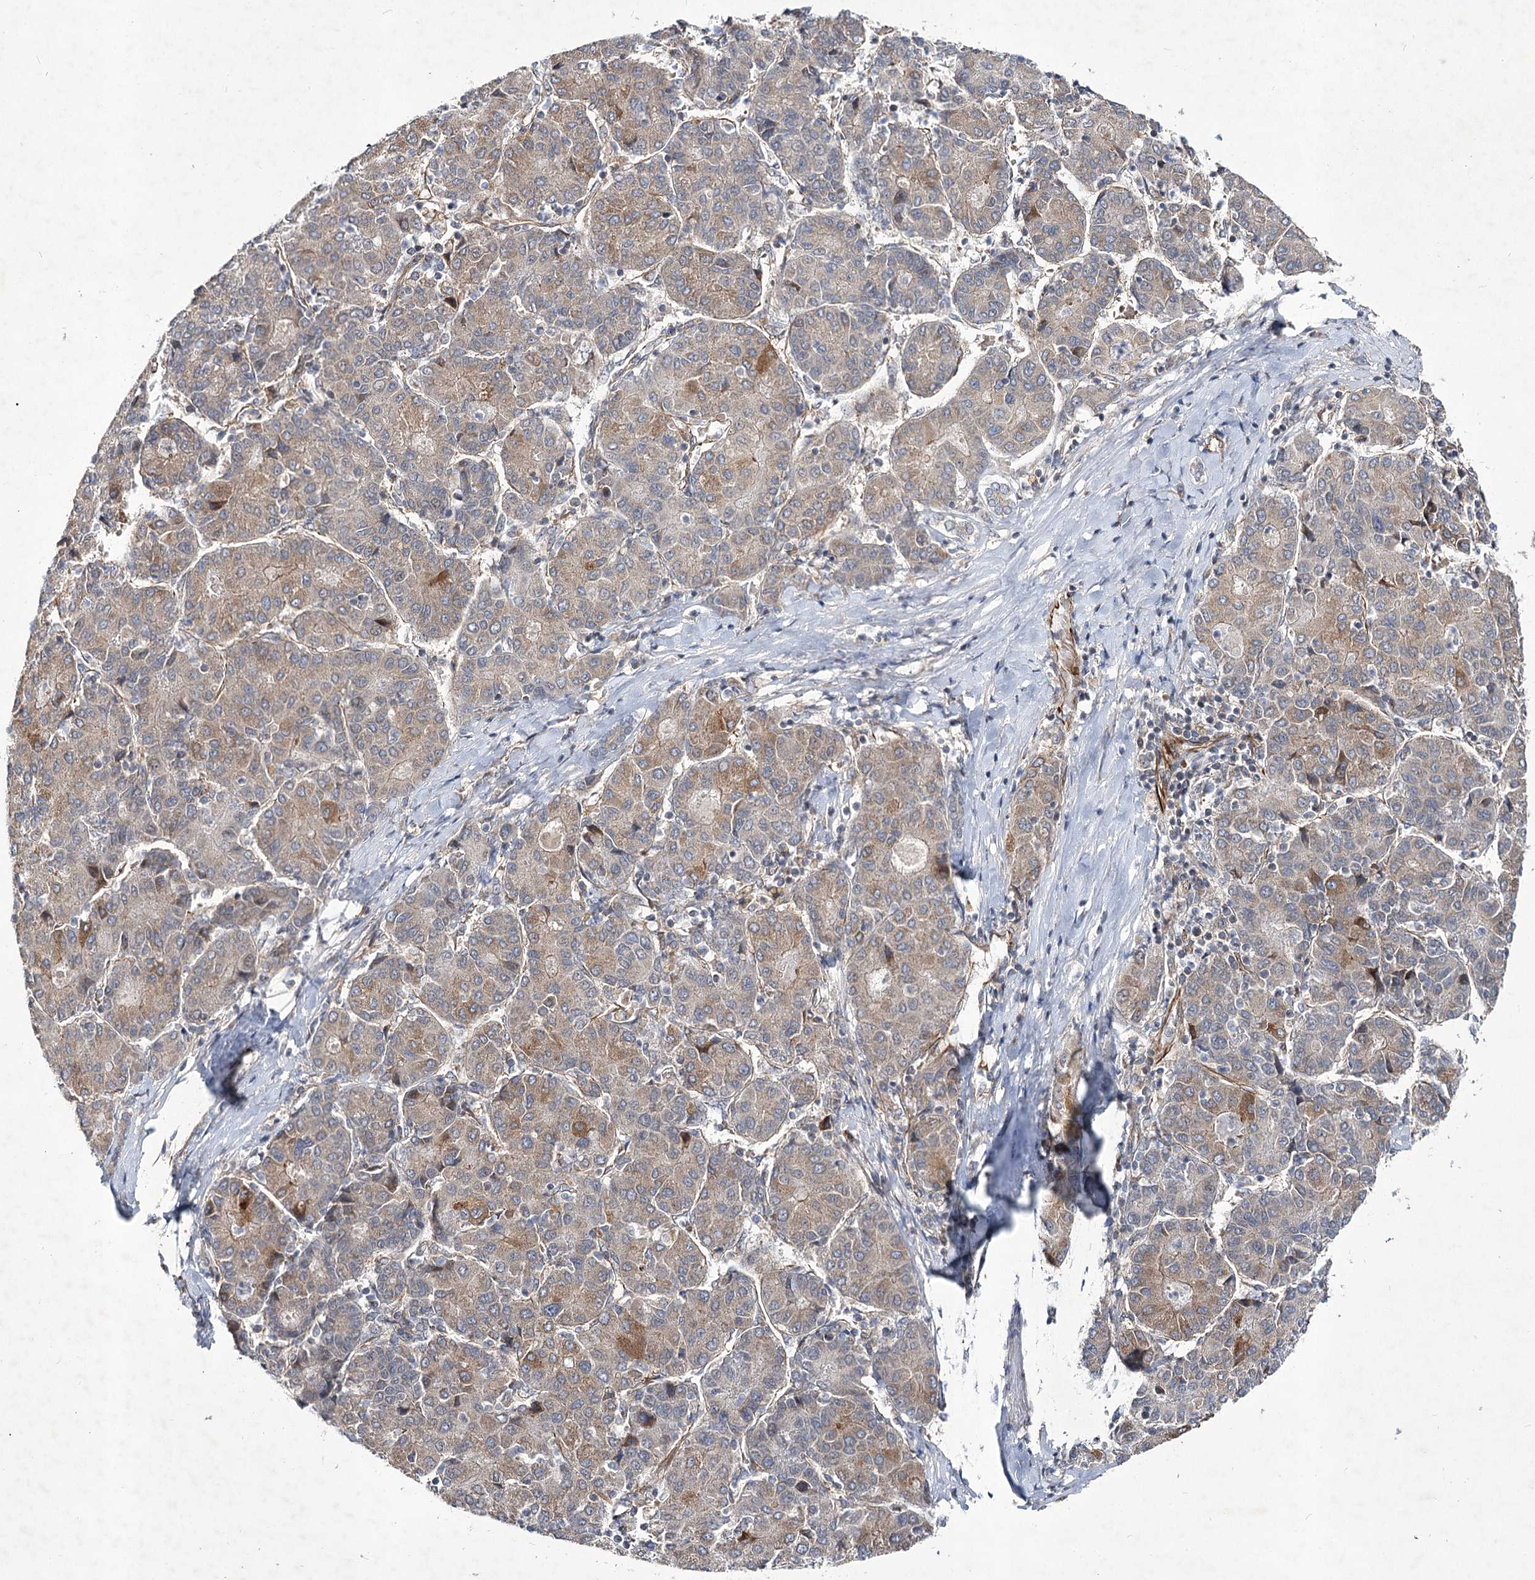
{"staining": {"intensity": "moderate", "quantity": "<25%", "location": "cytoplasmic/membranous"}, "tissue": "liver cancer", "cell_type": "Tumor cells", "image_type": "cancer", "snomed": [{"axis": "morphology", "description": "Carcinoma, Hepatocellular, NOS"}, {"axis": "topography", "description": "Liver"}], "caption": "This micrograph displays liver hepatocellular carcinoma stained with immunohistochemistry to label a protein in brown. The cytoplasmic/membranous of tumor cells show moderate positivity for the protein. Nuclei are counter-stained blue.", "gene": "DPEP2", "patient": {"sex": "male", "age": 65}}